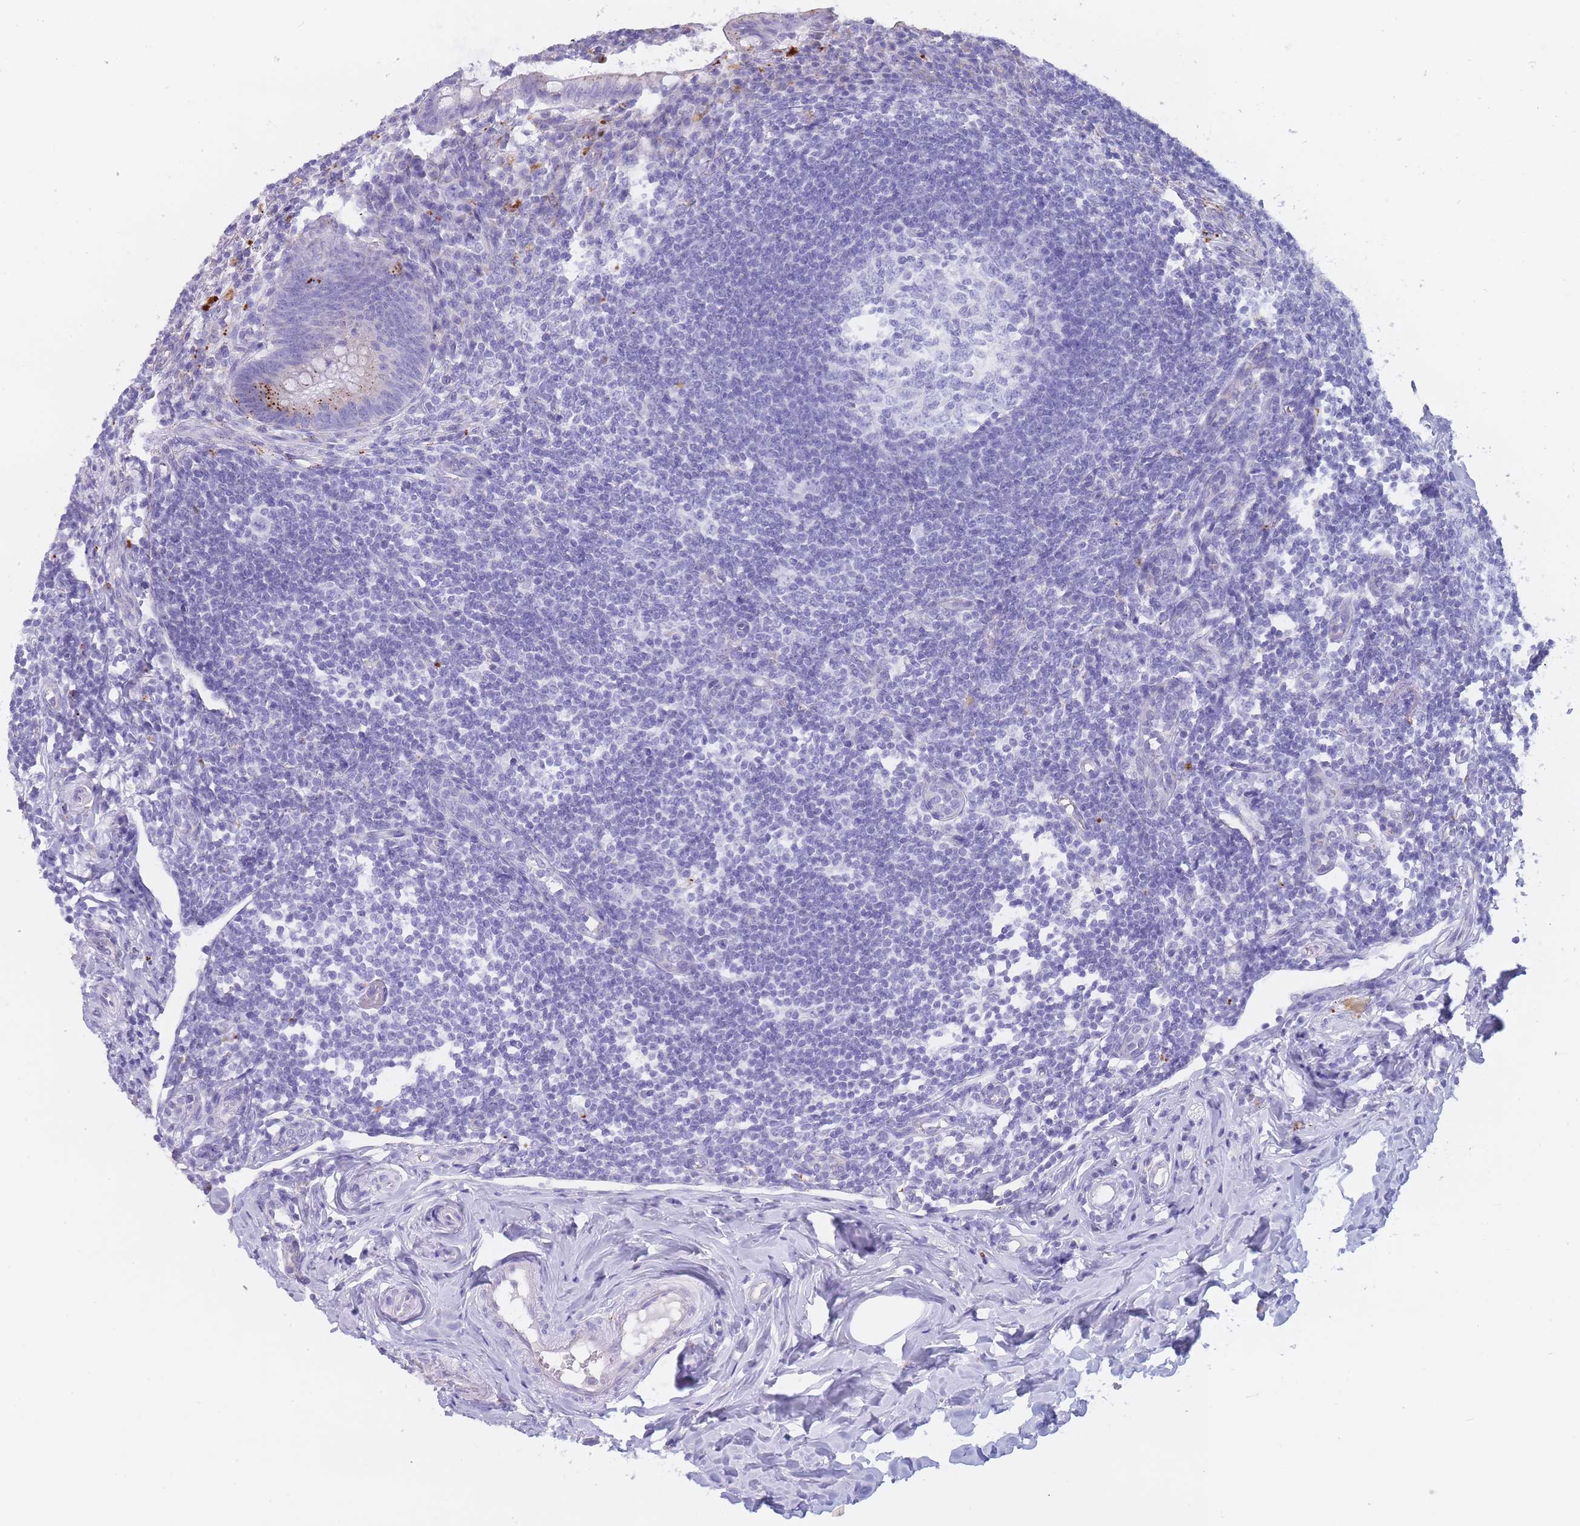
{"staining": {"intensity": "negative", "quantity": "none", "location": "none"}, "tissue": "appendix", "cell_type": "Glandular cells", "image_type": "normal", "snomed": [{"axis": "morphology", "description": "Normal tissue, NOS"}, {"axis": "topography", "description": "Appendix"}], "caption": "A micrograph of human appendix is negative for staining in glandular cells. (Stains: DAB (3,3'-diaminobenzidine) IHC with hematoxylin counter stain, Microscopy: brightfield microscopy at high magnification).", "gene": "GAA", "patient": {"sex": "female", "age": 33}}